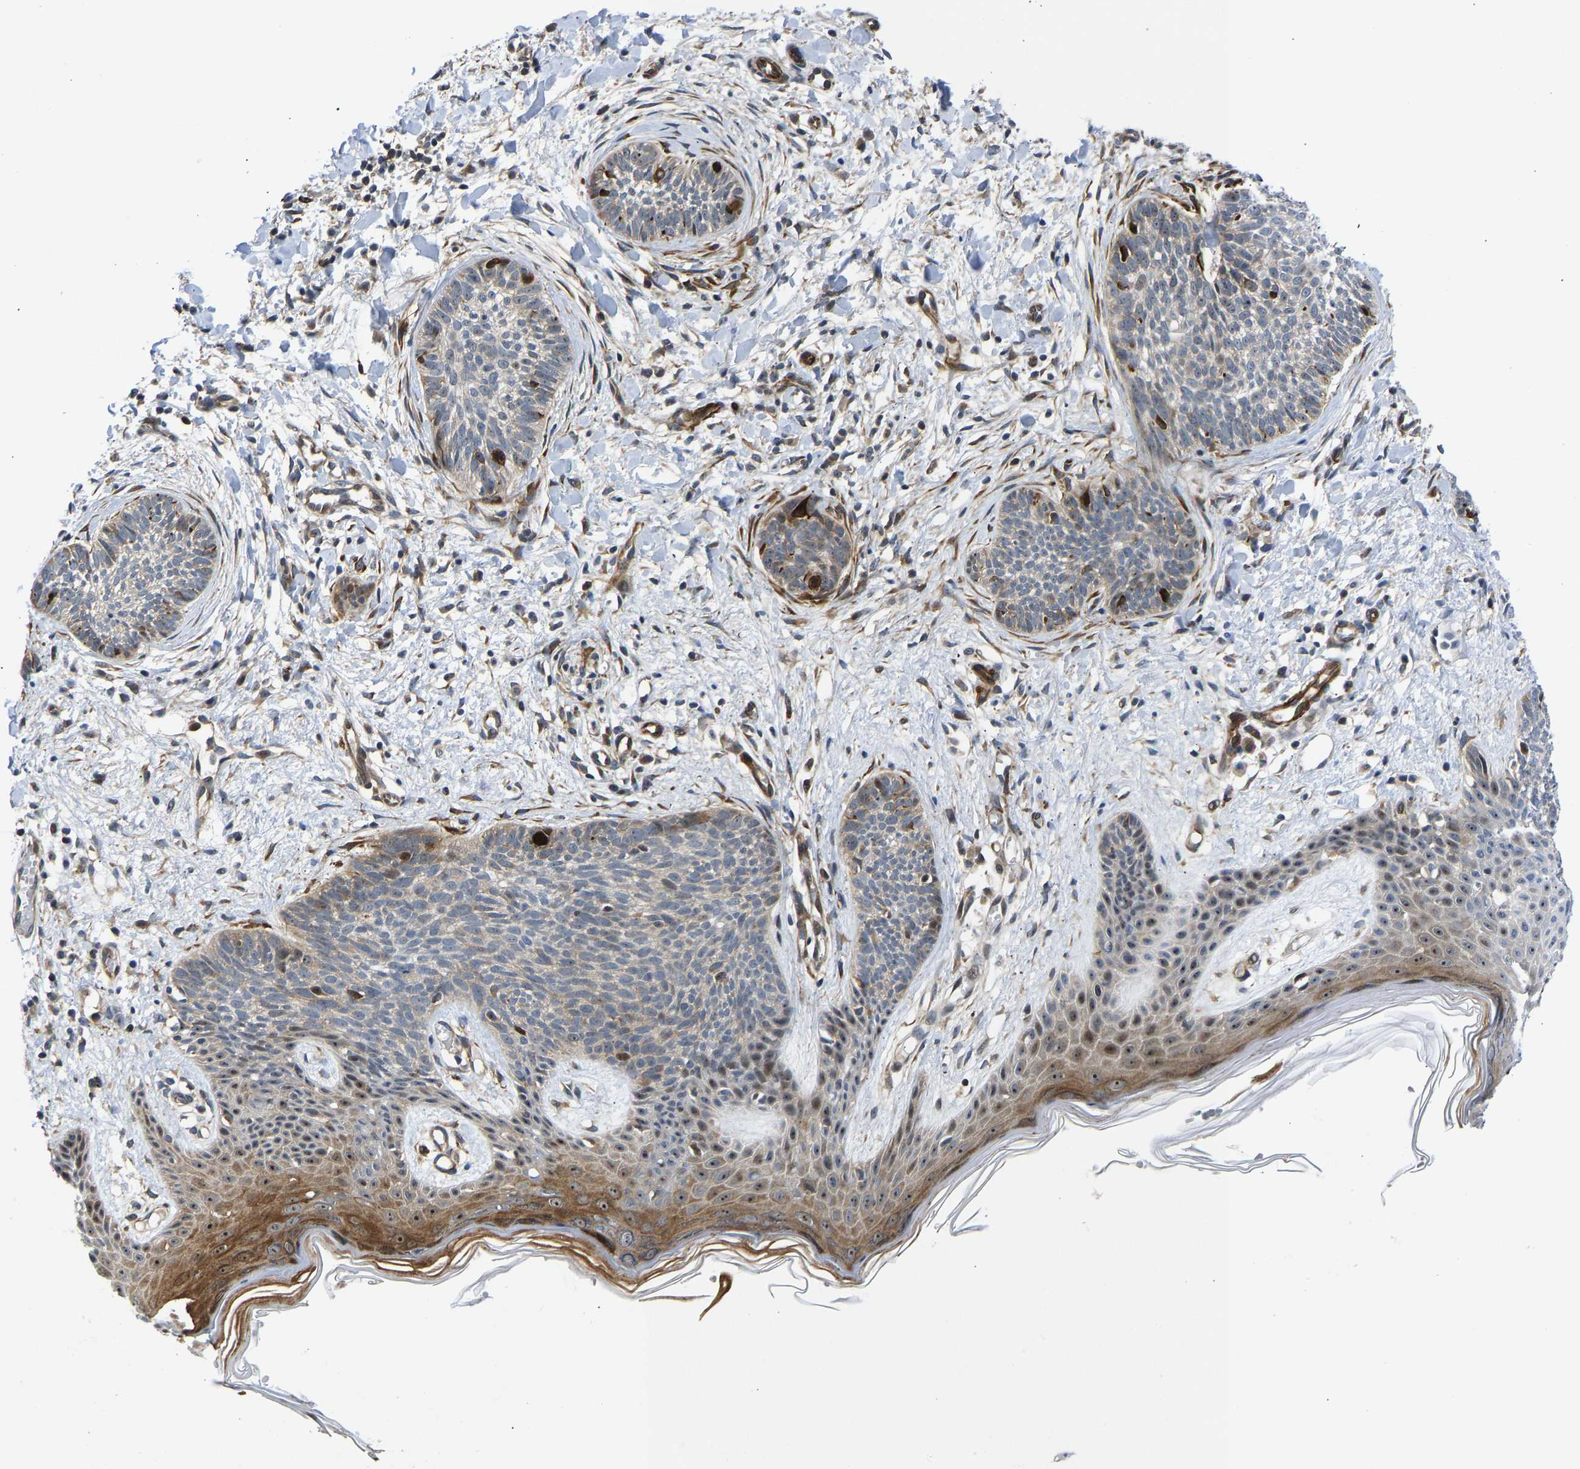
{"staining": {"intensity": "strong", "quantity": "<25%", "location": "cytoplasmic/membranous,nuclear"}, "tissue": "skin cancer", "cell_type": "Tumor cells", "image_type": "cancer", "snomed": [{"axis": "morphology", "description": "Basal cell carcinoma"}, {"axis": "topography", "description": "Skin"}], "caption": "Approximately <25% of tumor cells in human skin basal cell carcinoma show strong cytoplasmic/membranous and nuclear protein positivity as visualized by brown immunohistochemical staining.", "gene": "RESF1", "patient": {"sex": "female", "age": 59}}